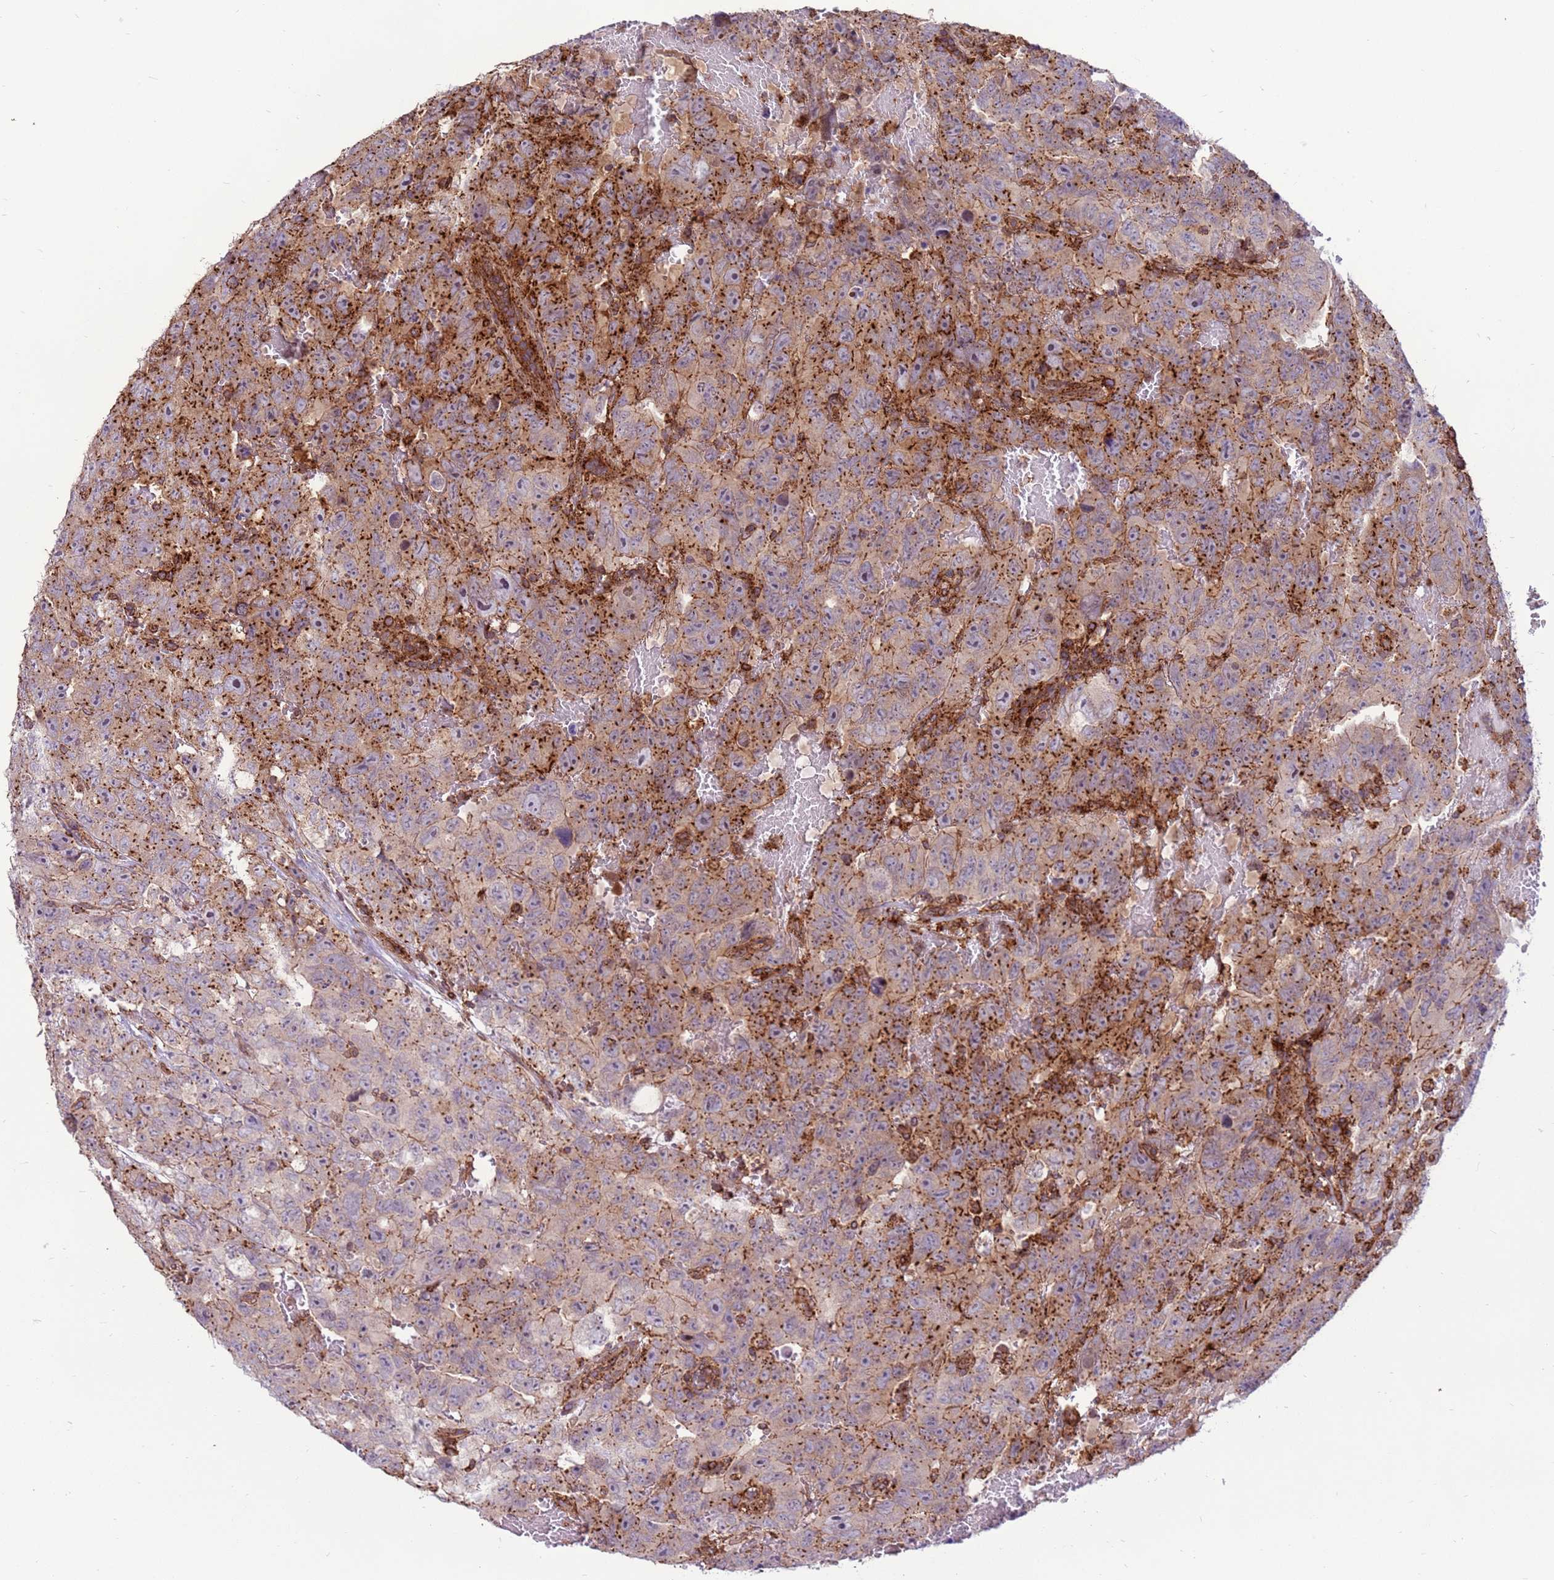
{"staining": {"intensity": "moderate", "quantity": "25%-75%", "location": "cytoplasmic/membranous"}, "tissue": "testis cancer", "cell_type": "Tumor cells", "image_type": "cancer", "snomed": [{"axis": "morphology", "description": "Carcinoma, Embryonal, NOS"}, {"axis": "topography", "description": "Testis"}], "caption": "The image shows staining of testis embryonal carcinoma, revealing moderate cytoplasmic/membranous protein expression (brown color) within tumor cells. The protein of interest is shown in brown color, while the nuclei are stained blue.", "gene": "DDX19B", "patient": {"sex": "male", "age": 45}}